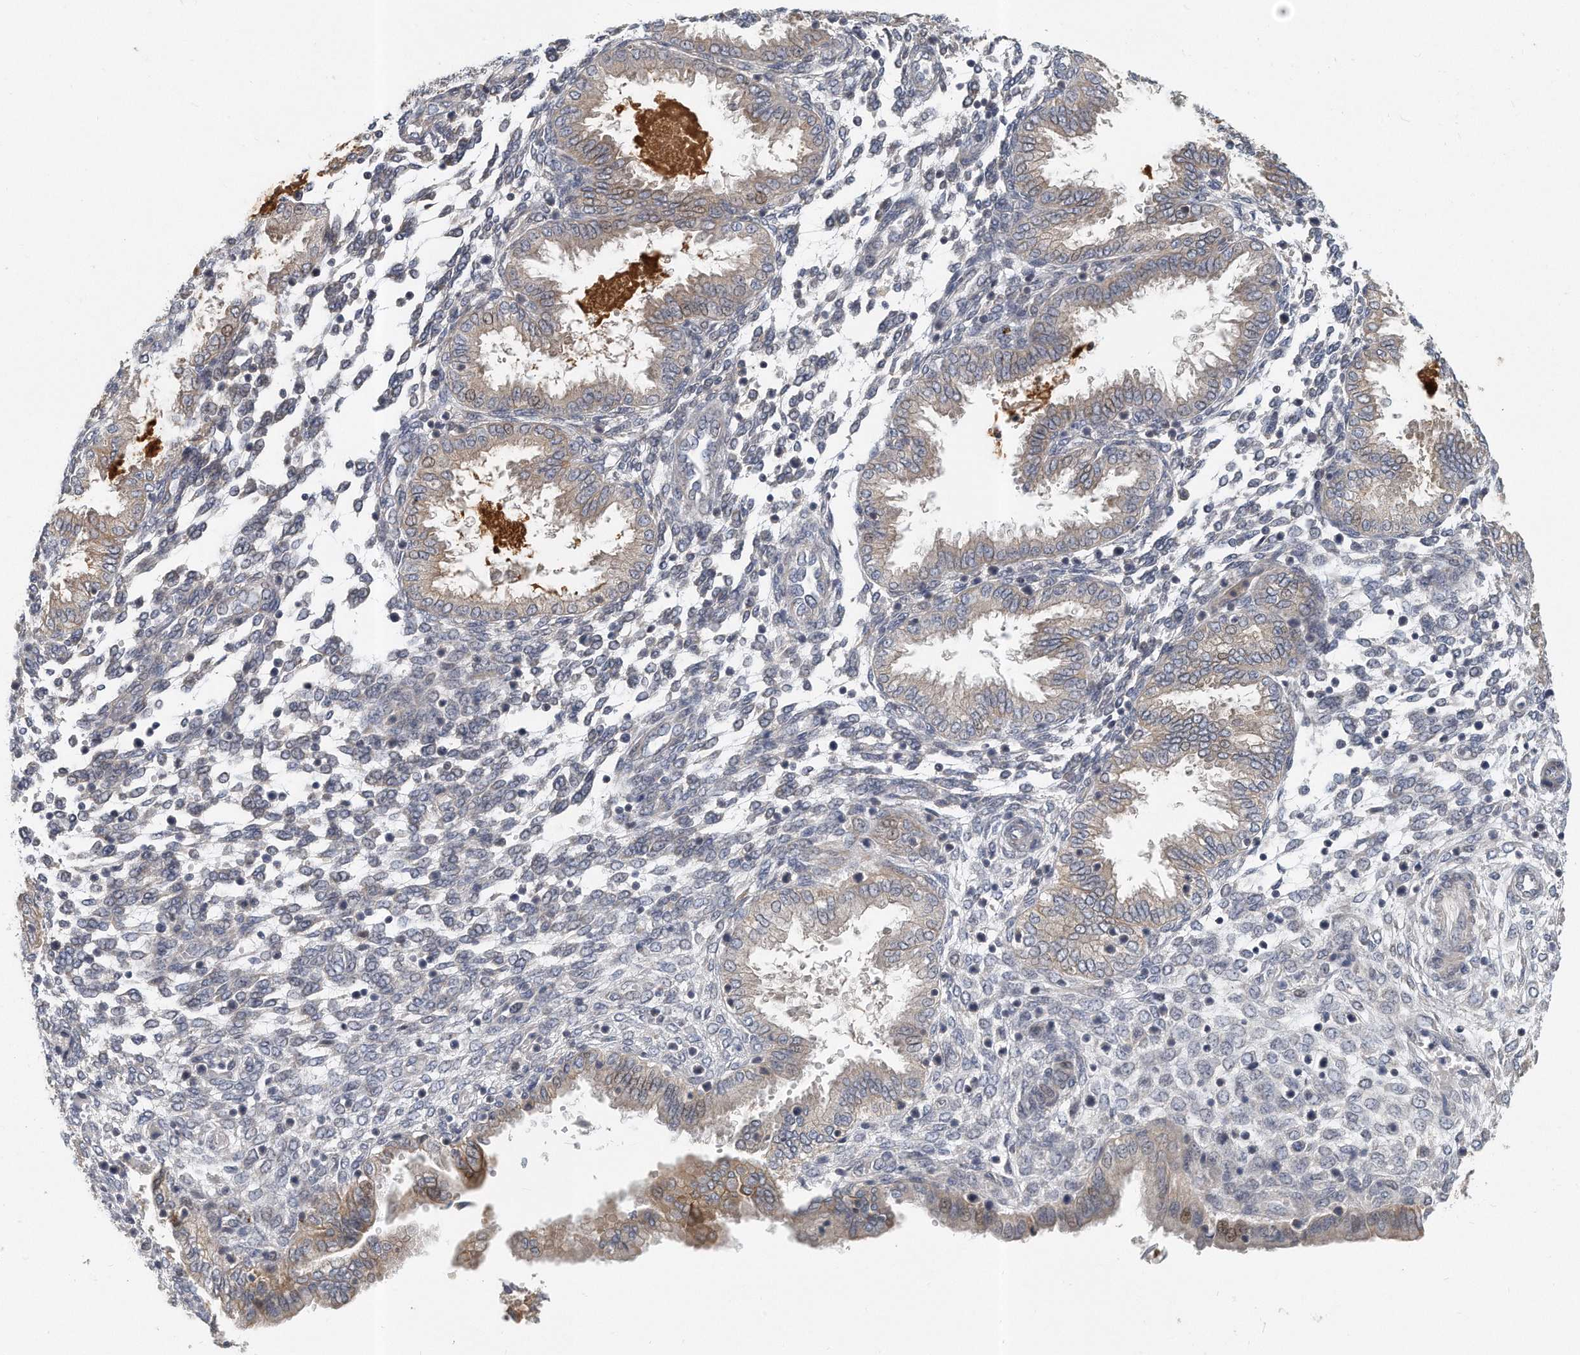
{"staining": {"intensity": "weak", "quantity": "25%-75%", "location": "cytoplasmic/membranous"}, "tissue": "endometrium", "cell_type": "Cells in endometrial stroma", "image_type": "normal", "snomed": [{"axis": "morphology", "description": "Normal tissue, NOS"}, {"axis": "topography", "description": "Endometrium"}], "caption": "DAB (3,3'-diaminobenzidine) immunohistochemical staining of unremarkable human endometrium shows weak cytoplasmic/membranous protein positivity in approximately 25%-75% of cells in endometrial stroma.", "gene": "PCDH8", "patient": {"sex": "female", "age": 33}}